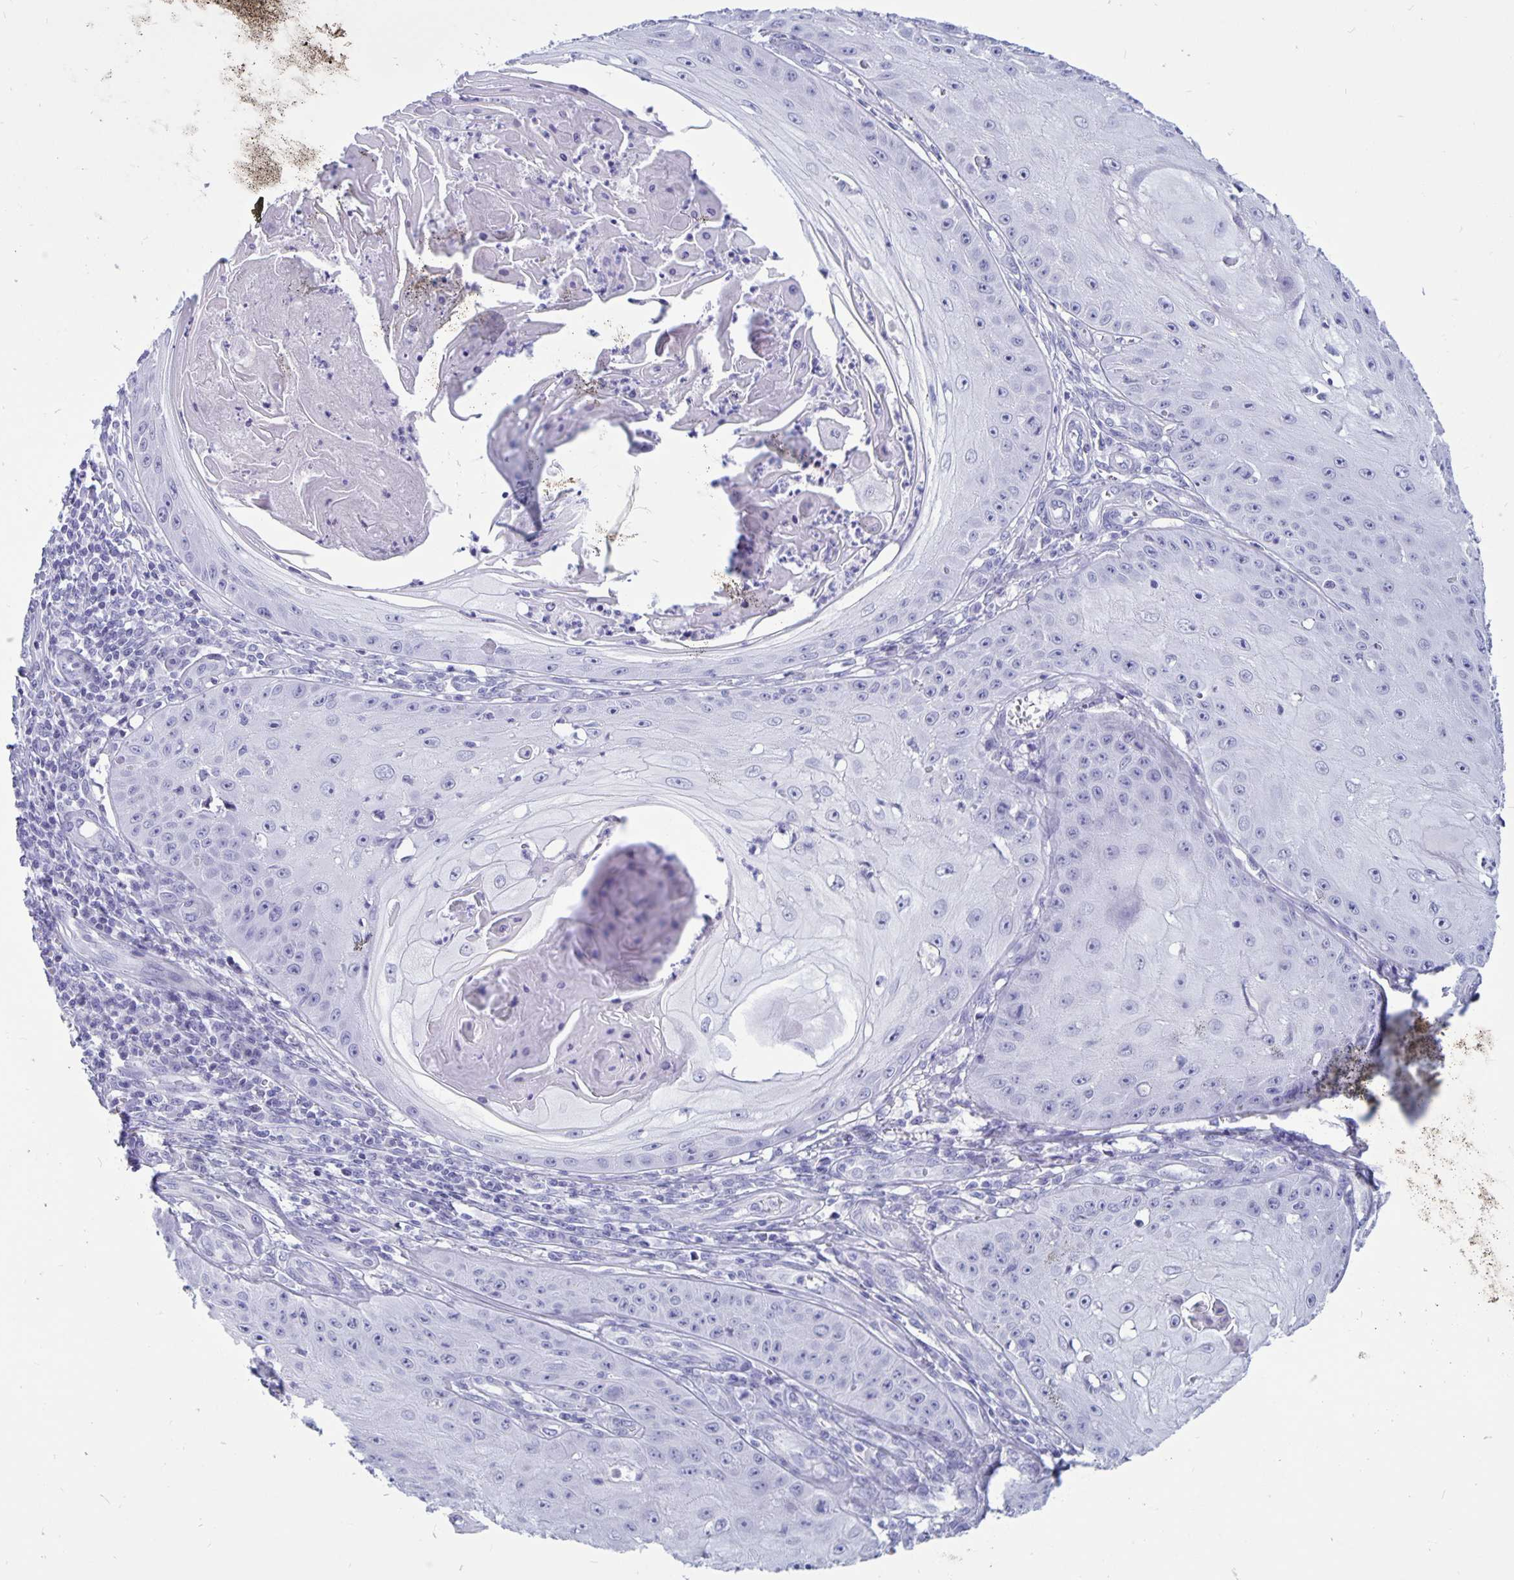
{"staining": {"intensity": "negative", "quantity": "none", "location": "none"}, "tissue": "skin cancer", "cell_type": "Tumor cells", "image_type": "cancer", "snomed": [{"axis": "morphology", "description": "Squamous cell carcinoma, NOS"}, {"axis": "topography", "description": "Skin"}], "caption": "A micrograph of human skin cancer is negative for staining in tumor cells. Brightfield microscopy of IHC stained with DAB (brown) and hematoxylin (blue), captured at high magnification.", "gene": "BPIFA3", "patient": {"sex": "male", "age": 70}}